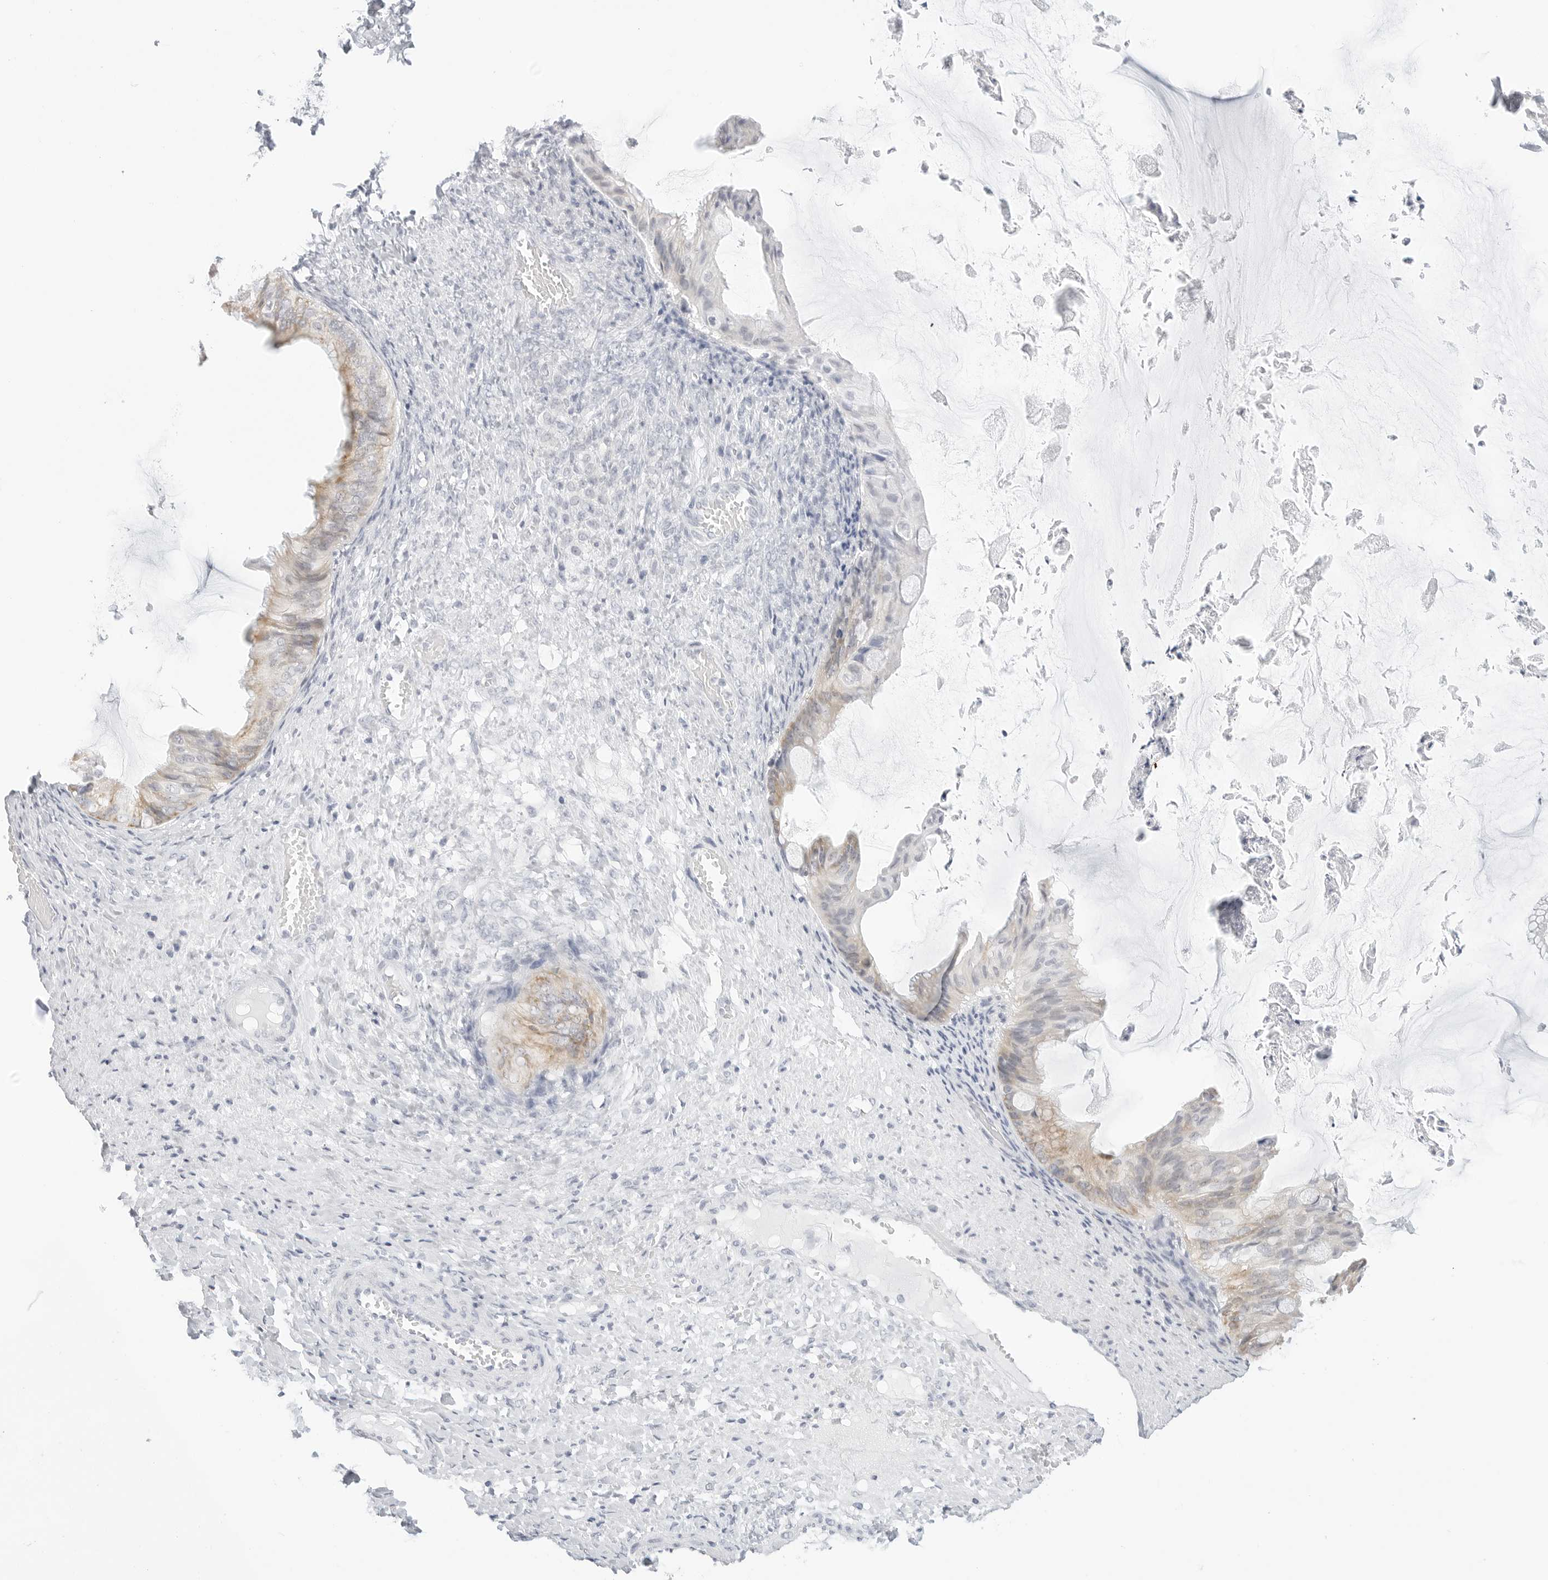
{"staining": {"intensity": "weak", "quantity": "25%-75%", "location": "cytoplasmic/membranous"}, "tissue": "ovarian cancer", "cell_type": "Tumor cells", "image_type": "cancer", "snomed": [{"axis": "morphology", "description": "Cystadenocarcinoma, mucinous, NOS"}, {"axis": "topography", "description": "Ovary"}], "caption": "An immunohistochemistry micrograph of neoplastic tissue is shown. Protein staining in brown labels weak cytoplasmic/membranous positivity in ovarian mucinous cystadenocarcinoma within tumor cells.", "gene": "HMGCS2", "patient": {"sex": "female", "age": 61}}